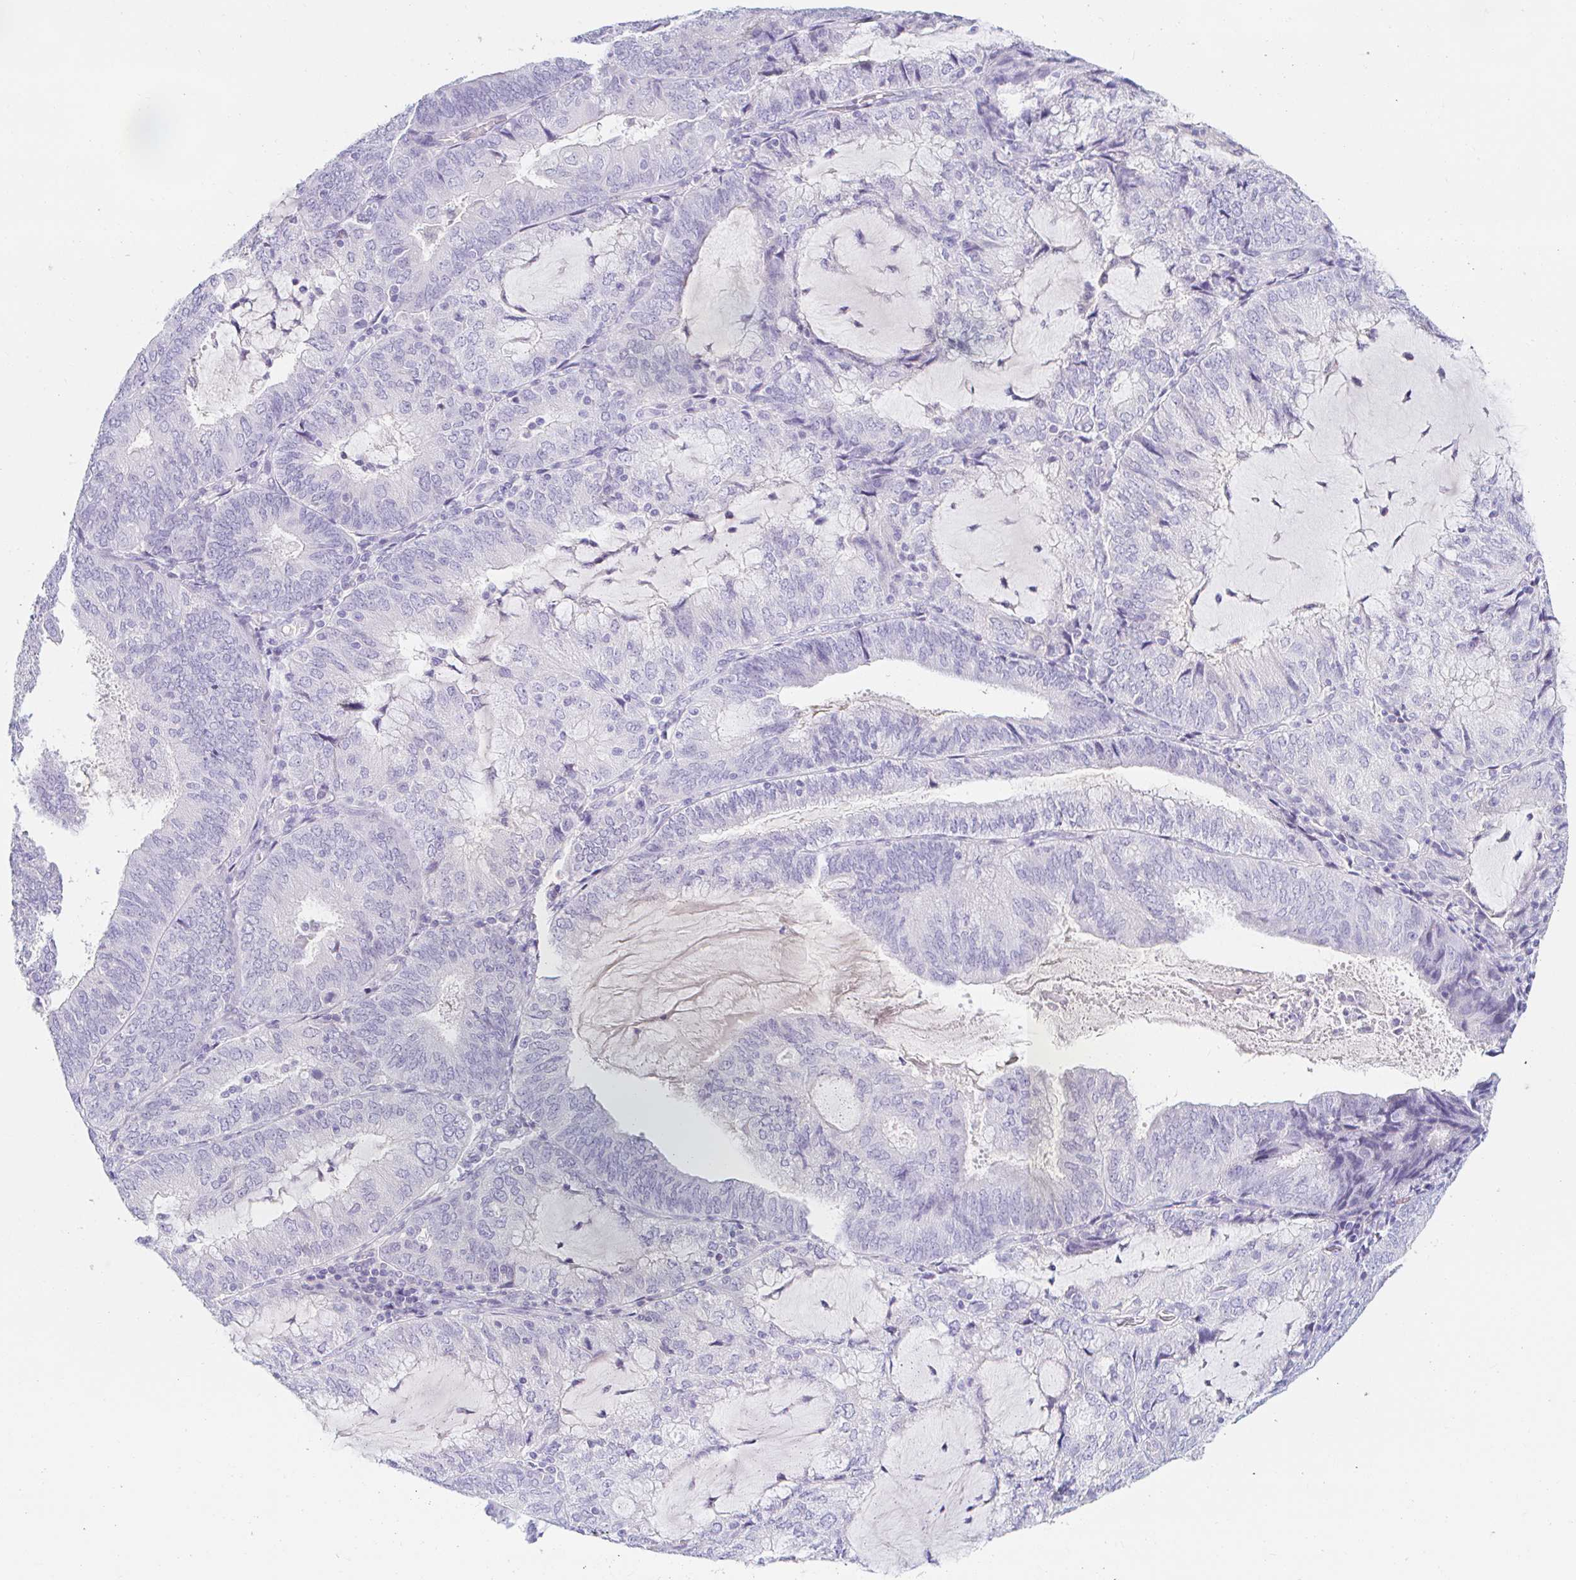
{"staining": {"intensity": "negative", "quantity": "none", "location": "none"}, "tissue": "endometrial cancer", "cell_type": "Tumor cells", "image_type": "cancer", "snomed": [{"axis": "morphology", "description": "Adenocarcinoma, NOS"}, {"axis": "topography", "description": "Endometrium"}], "caption": "Immunohistochemistry (IHC) photomicrograph of endometrial adenocarcinoma stained for a protein (brown), which displays no staining in tumor cells. (DAB (3,3'-diaminobenzidine) immunohistochemistry (IHC) with hematoxylin counter stain).", "gene": "TEX44", "patient": {"sex": "female", "age": 81}}